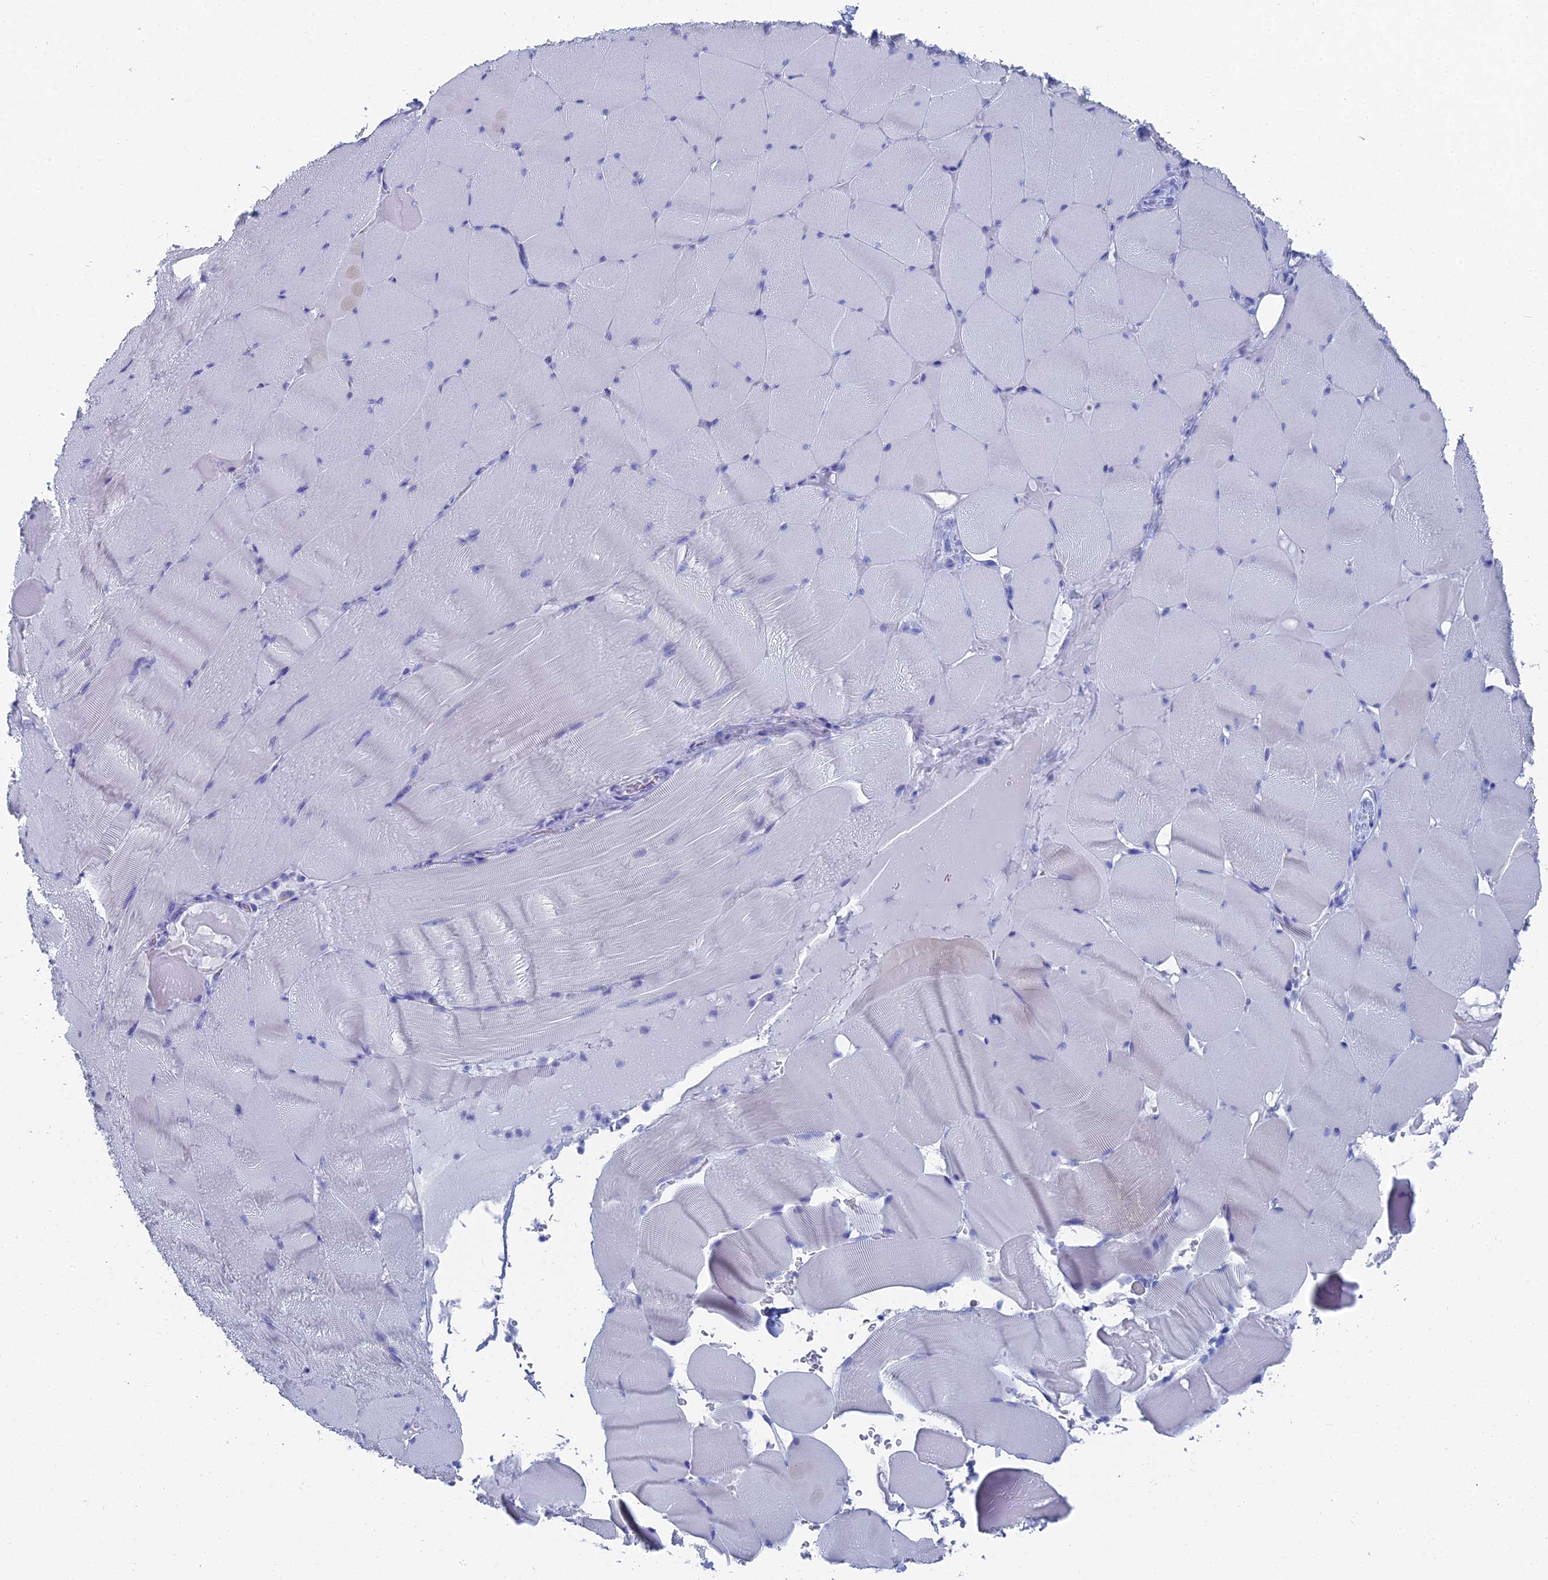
{"staining": {"intensity": "negative", "quantity": "none", "location": "none"}, "tissue": "skeletal muscle", "cell_type": "Myocytes", "image_type": "normal", "snomed": [{"axis": "morphology", "description": "Normal tissue, NOS"}, {"axis": "topography", "description": "Skeletal muscle"}], "caption": "An IHC photomicrograph of unremarkable skeletal muscle is shown. There is no staining in myocytes of skeletal muscle. (Immunohistochemistry (ihc), brightfield microscopy, high magnification).", "gene": "ENPP3", "patient": {"sex": "male", "age": 62}}